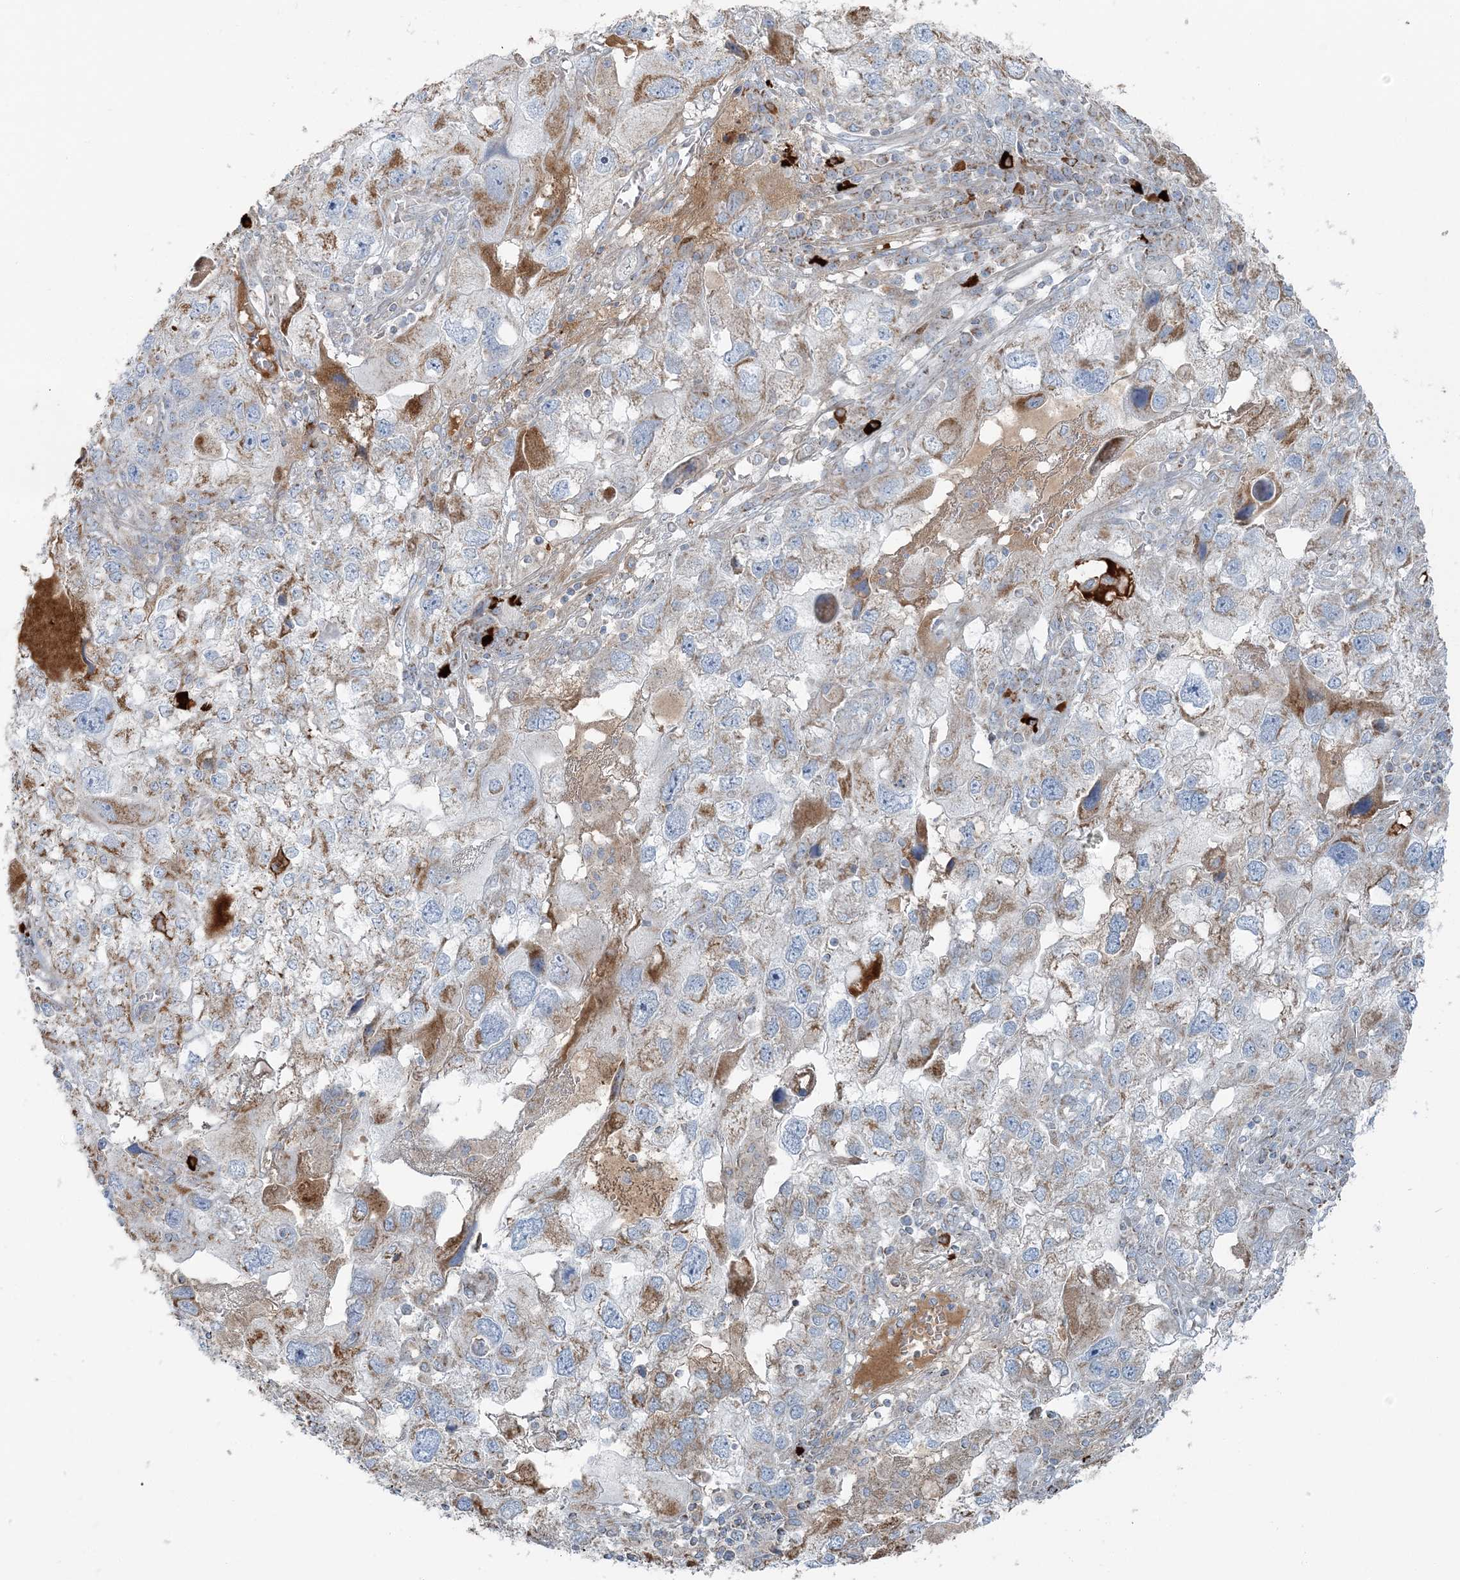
{"staining": {"intensity": "weak", "quantity": "25%-75%", "location": "cytoplasmic/membranous"}, "tissue": "endometrial cancer", "cell_type": "Tumor cells", "image_type": "cancer", "snomed": [{"axis": "morphology", "description": "Adenocarcinoma, NOS"}, {"axis": "topography", "description": "Endometrium"}], "caption": "Endometrial cancer (adenocarcinoma) stained with a brown dye reveals weak cytoplasmic/membranous positive positivity in approximately 25%-75% of tumor cells.", "gene": "SLC22A16", "patient": {"sex": "female", "age": 49}}